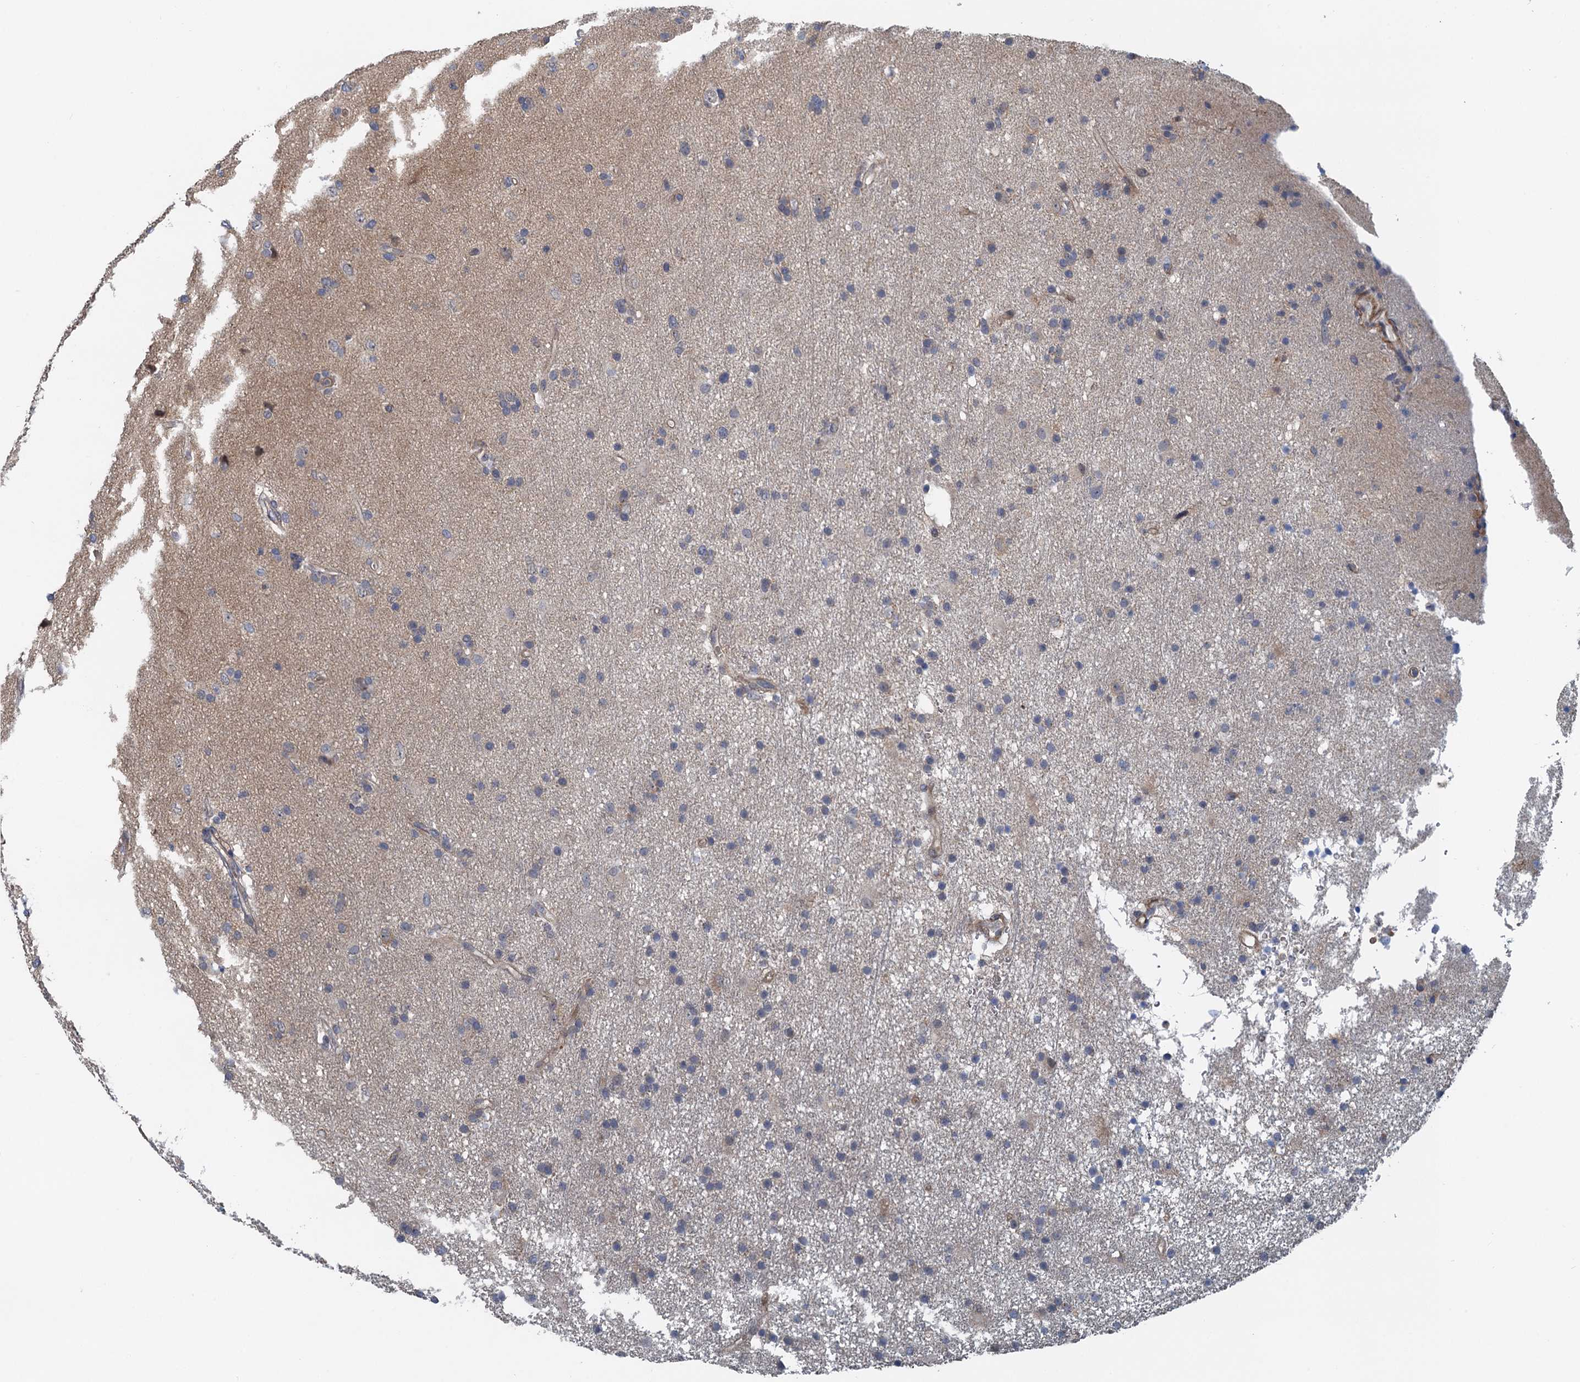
{"staining": {"intensity": "negative", "quantity": "none", "location": "none"}, "tissue": "glioma", "cell_type": "Tumor cells", "image_type": "cancer", "snomed": [{"axis": "morphology", "description": "Glioma, malignant, High grade"}, {"axis": "topography", "description": "Brain"}], "caption": "Immunohistochemistry (IHC) micrograph of malignant glioma (high-grade) stained for a protein (brown), which demonstrates no expression in tumor cells.", "gene": "MYO16", "patient": {"sex": "male", "age": 77}}